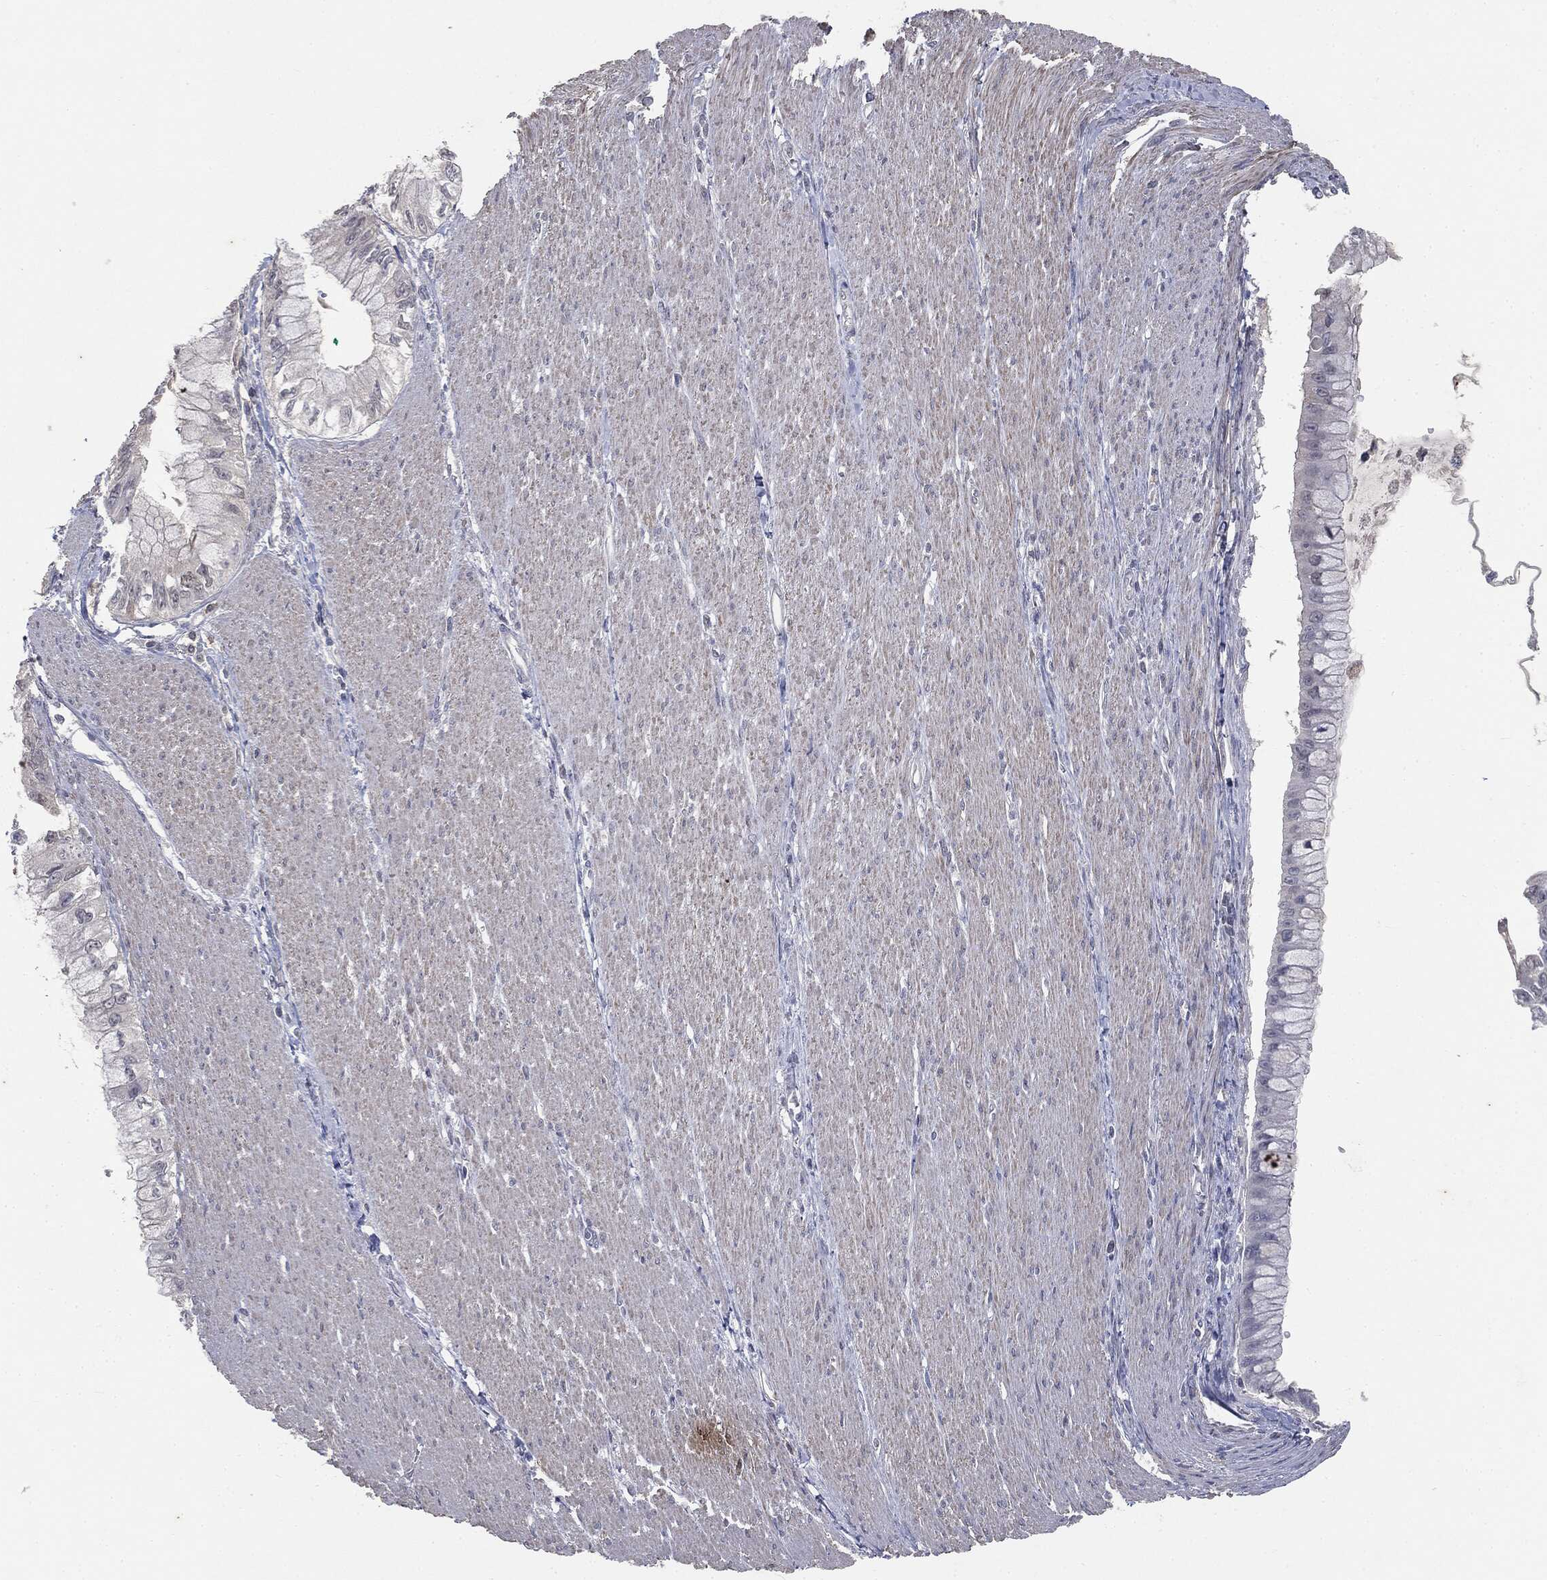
{"staining": {"intensity": "negative", "quantity": "none", "location": "none"}, "tissue": "pancreatic cancer", "cell_type": "Tumor cells", "image_type": "cancer", "snomed": [{"axis": "morphology", "description": "Adenocarcinoma, NOS"}, {"axis": "topography", "description": "Pancreas"}], "caption": "The micrograph shows no staining of tumor cells in pancreatic adenocarcinoma.", "gene": "SLC2A2", "patient": {"sex": "male", "age": 48}}